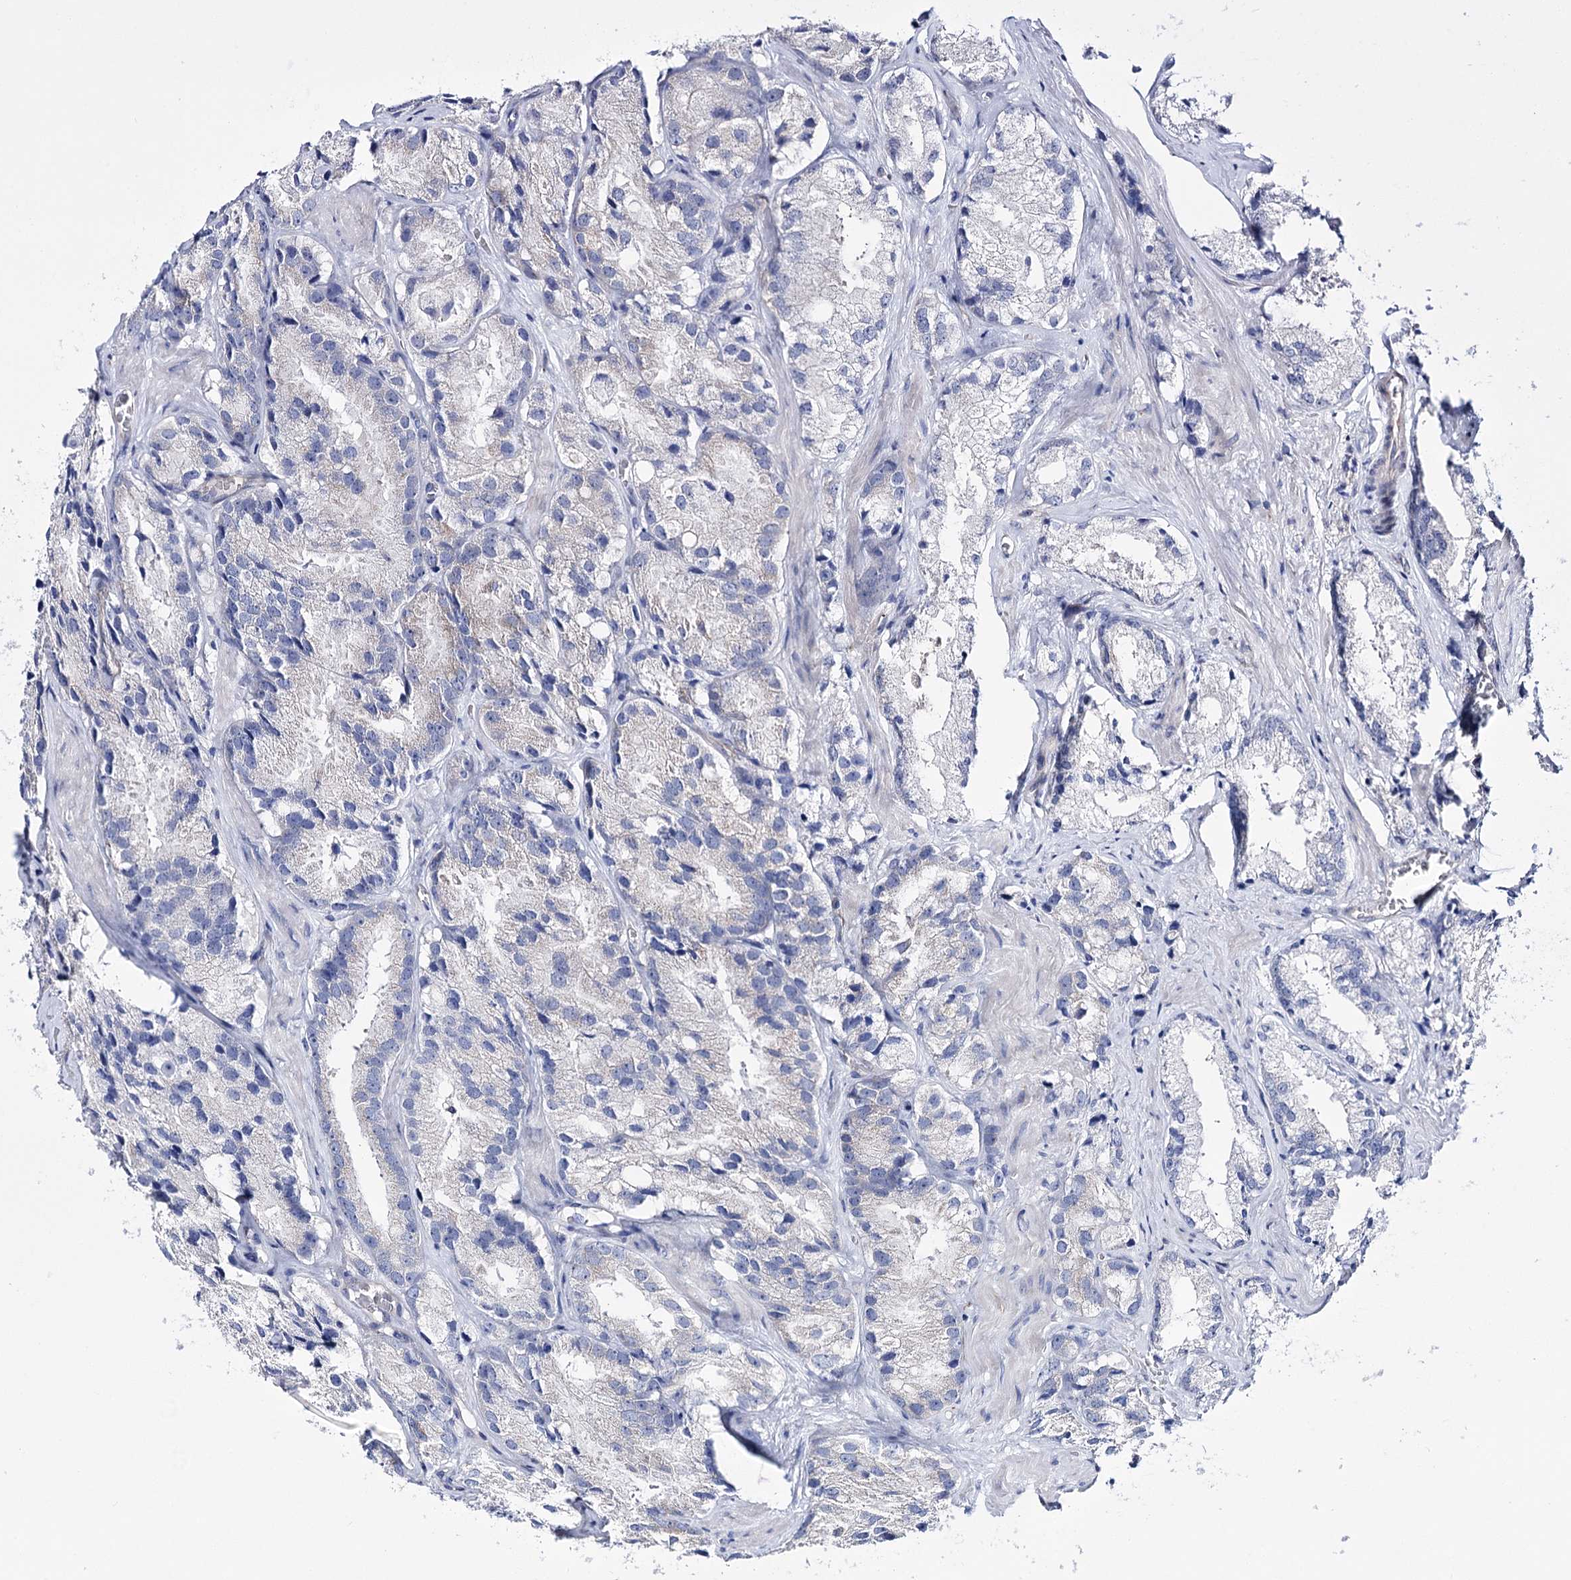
{"staining": {"intensity": "negative", "quantity": "none", "location": "none"}, "tissue": "prostate cancer", "cell_type": "Tumor cells", "image_type": "cancer", "snomed": [{"axis": "morphology", "description": "Adenocarcinoma, High grade"}, {"axis": "topography", "description": "Prostate"}], "caption": "Tumor cells show no significant expression in high-grade adenocarcinoma (prostate). Brightfield microscopy of immunohistochemistry (IHC) stained with DAB (3,3'-diaminobenzidine) (brown) and hematoxylin (blue), captured at high magnification.", "gene": "LRRC34", "patient": {"sex": "male", "age": 66}}